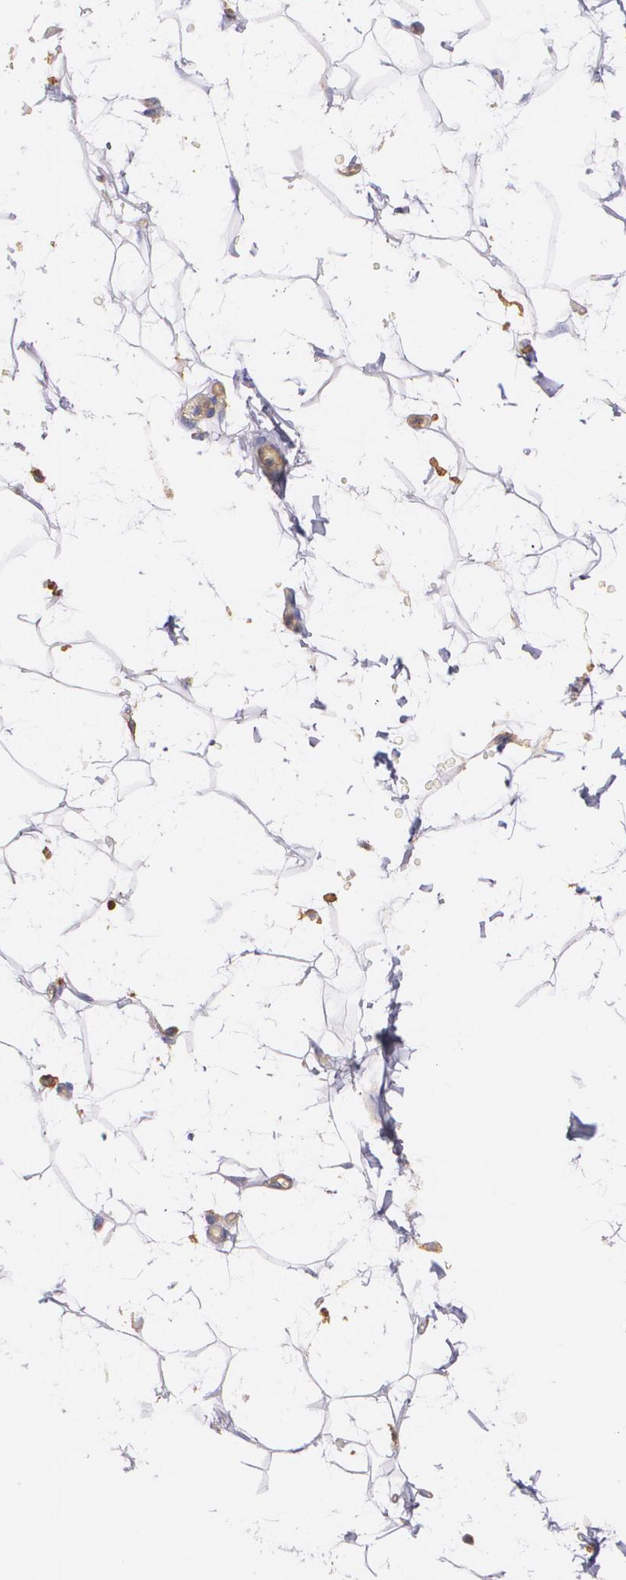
{"staining": {"intensity": "negative", "quantity": "none", "location": "none"}, "tissue": "adipose tissue", "cell_type": "Adipocytes", "image_type": "normal", "snomed": [{"axis": "morphology", "description": "Normal tissue, NOS"}, {"axis": "topography", "description": "Soft tissue"}], "caption": "Immunohistochemistry (IHC) photomicrograph of unremarkable adipose tissue stained for a protein (brown), which demonstrates no positivity in adipocytes. (DAB IHC visualized using brightfield microscopy, high magnification).", "gene": "B2M", "patient": {"sex": "male", "age": 72}}